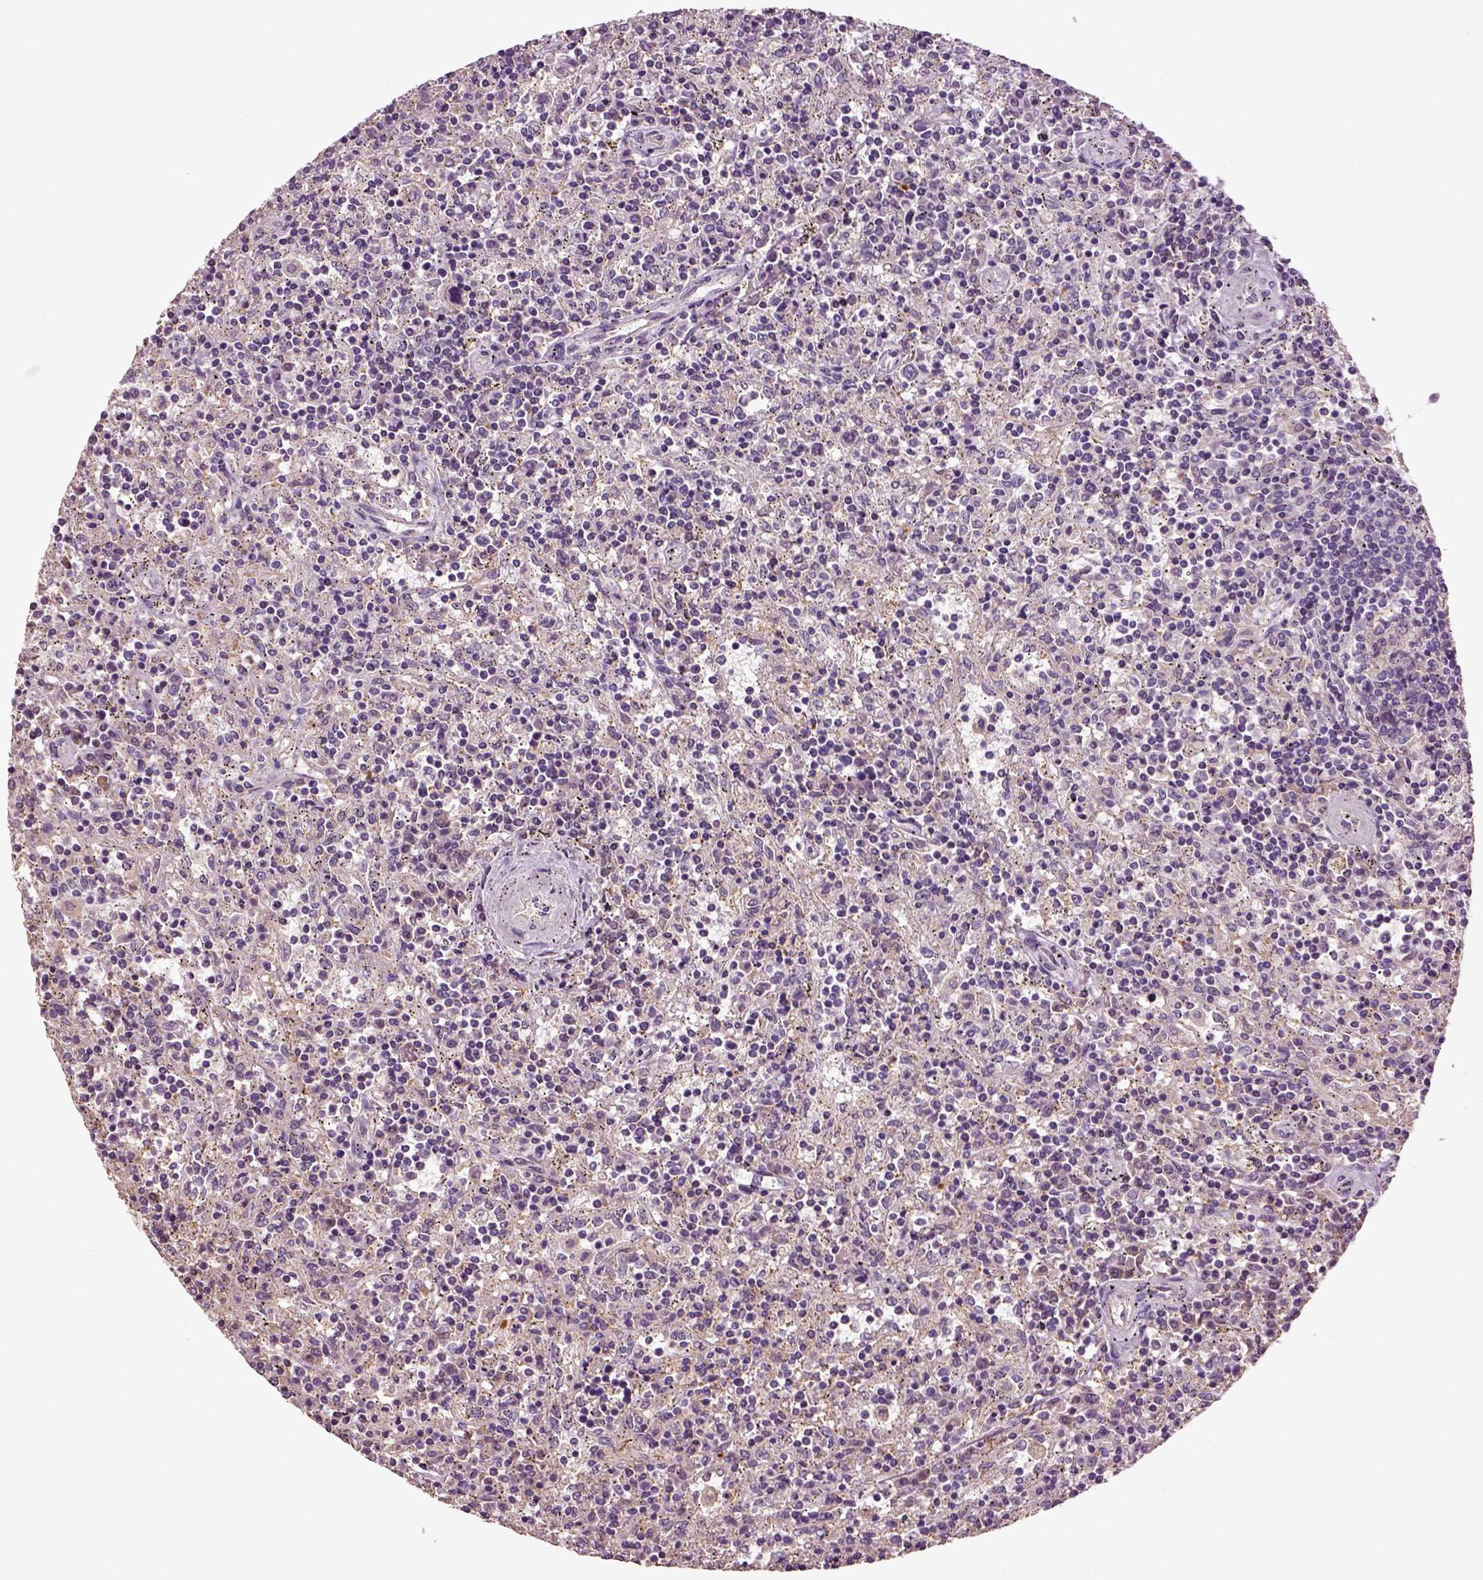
{"staining": {"intensity": "negative", "quantity": "none", "location": "none"}, "tissue": "lymphoma", "cell_type": "Tumor cells", "image_type": "cancer", "snomed": [{"axis": "morphology", "description": "Malignant lymphoma, non-Hodgkin's type, Low grade"}, {"axis": "topography", "description": "Spleen"}], "caption": "There is no significant staining in tumor cells of lymphoma.", "gene": "DEFB118", "patient": {"sex": "male", "age": 62}}